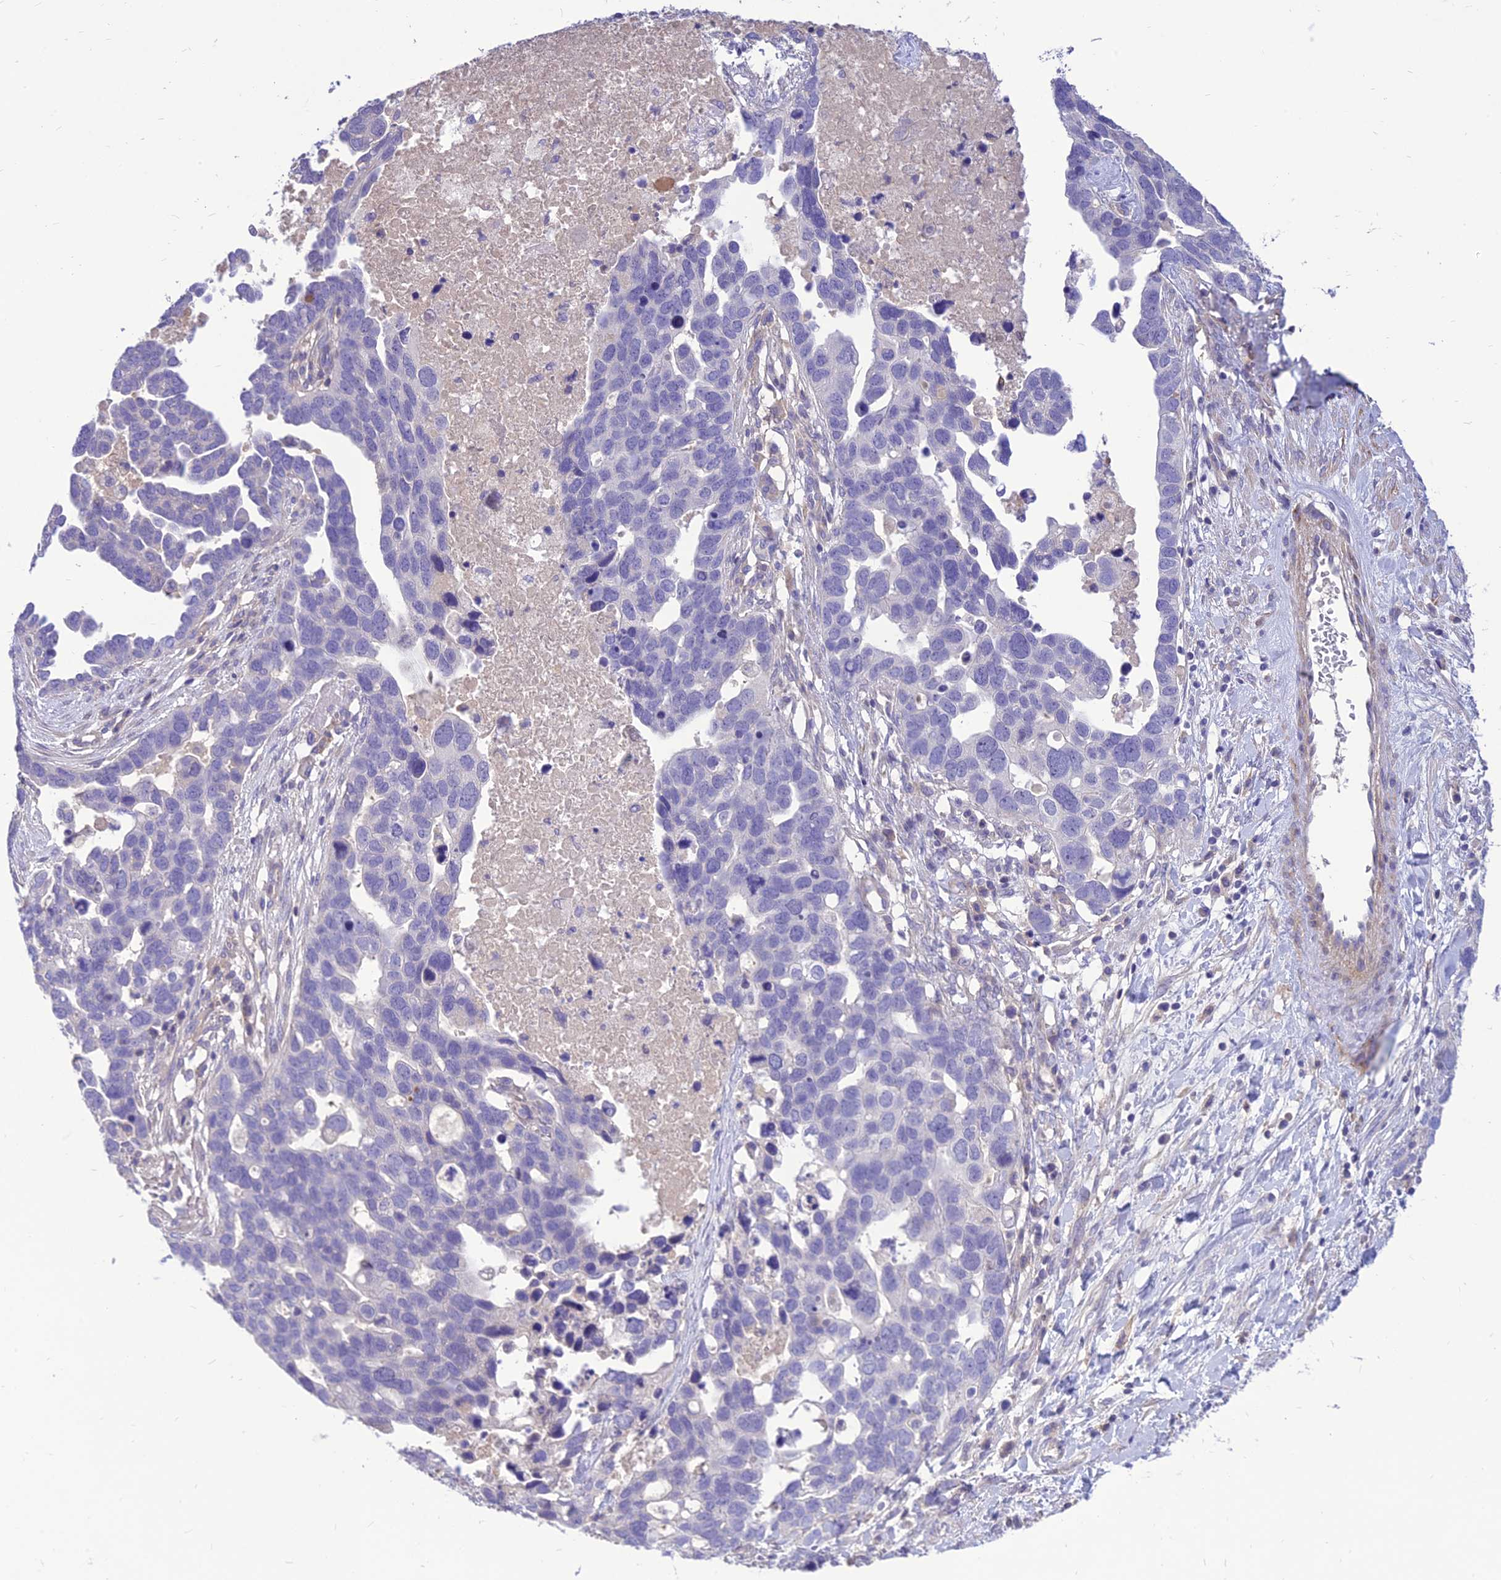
{"staining": {"intensity": "negative", "quantity": "none", "location": "none"}, "tissue": "ovarian cancer", "cell_type": "Tumor cells", "image_type": "cancer", "snomed": [{"axis": "morphology", "description": "Cystadenocarcinoma, serous, NOS"}, {"axis": "topography", "description": "Ovary"}], "caption": "Immunohistochemical staining of ovarian cancer exhibits no significant positivity in tumor cells.", "gene": "TEKT3", "patient": {"sex": "female", "age": 54}}